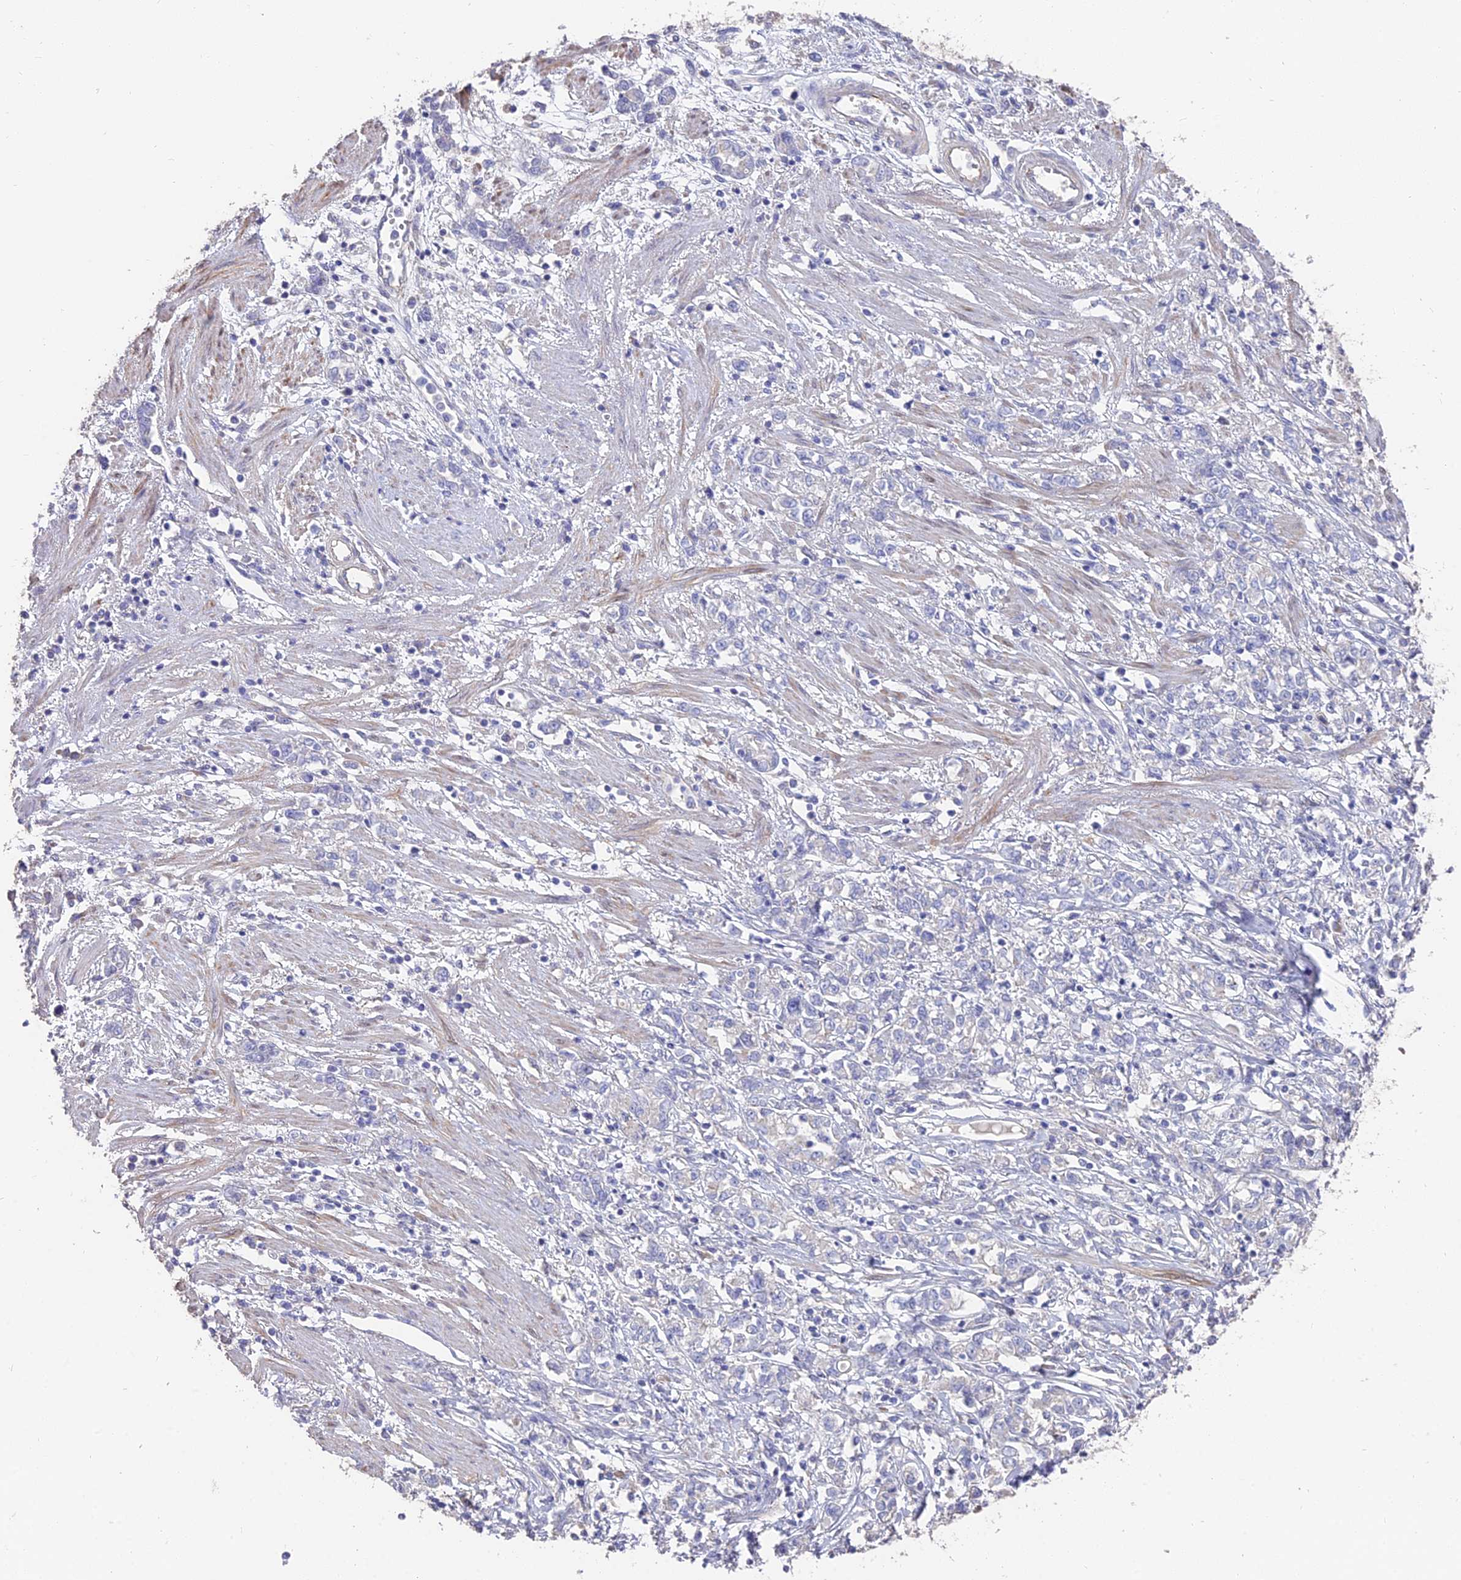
{"staining": {"intensity": "negative", "quantity": "none", "location": "none"}, "tissue": "stomach cancer", "cell_type": "Tumor cells", "image_type": "cancer", "snomed": [{"axis": "morphology", "description": "Adenocarcinoma, NOS"}, {"axis": "topography", "description": "Stomach"}], "caption": "Immunohistochemistry (IHC) of human stomach adenocarcinoma demonstrates no positivity in tumor cells.", "gene": "FAM168B", "patient": {"sex": "female", "age": 76}}